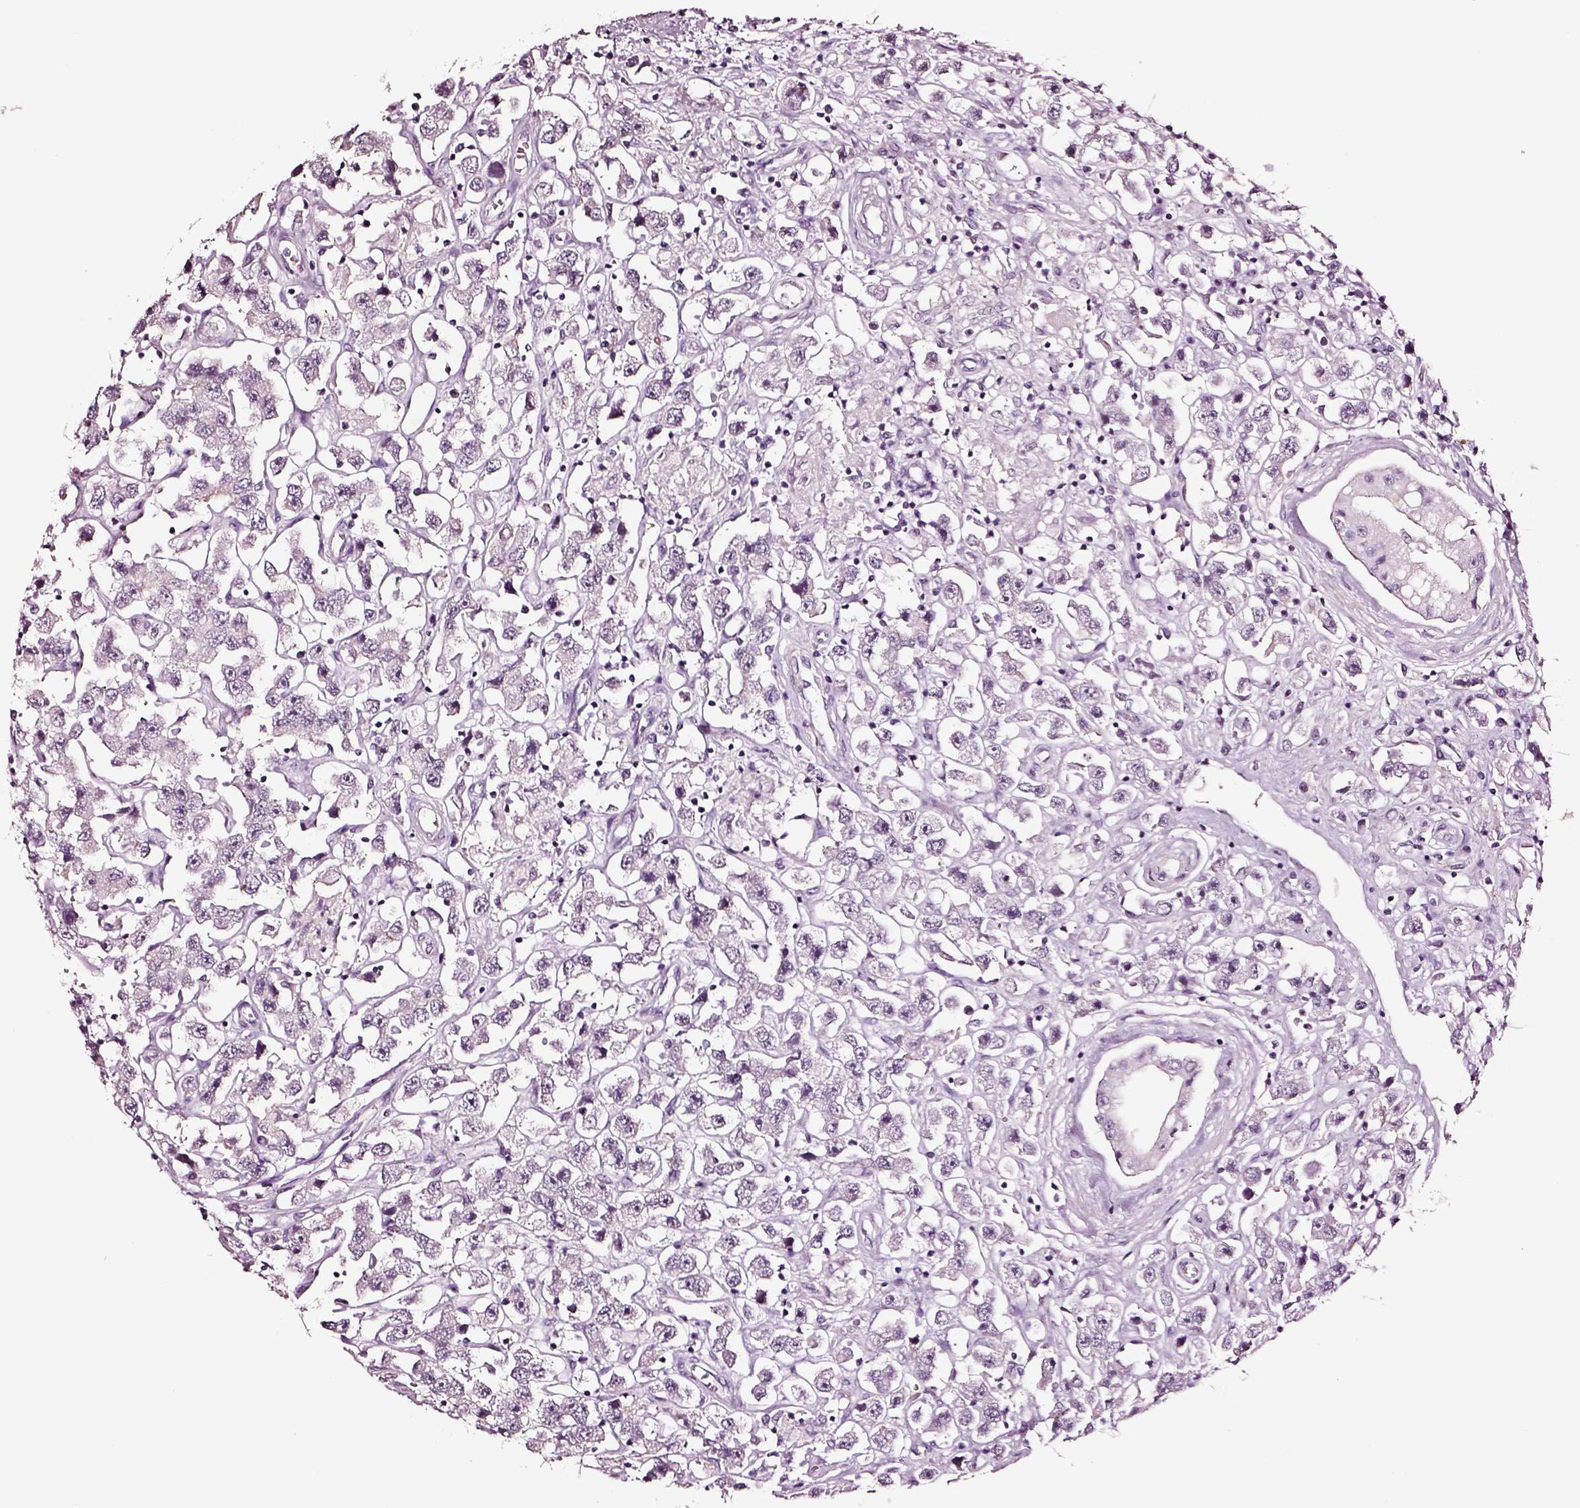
{"staining": {"intensity": "negative", "quantity": "none", "location": "none"}, "tissue": "testis cancer", "cell_type": "Tumor cells", "image_type": "cancer", "snomed": [{"axis": "morphology", "description": "Seminoma, NOS"}, {"axis": "topography", "description": "Testis"}], "caption": "An image of human testis cancer (seminoma) is negative for staining in tumor cells.", "gene": "SOX10", "patient": {"sex": "male", "age": 45}}